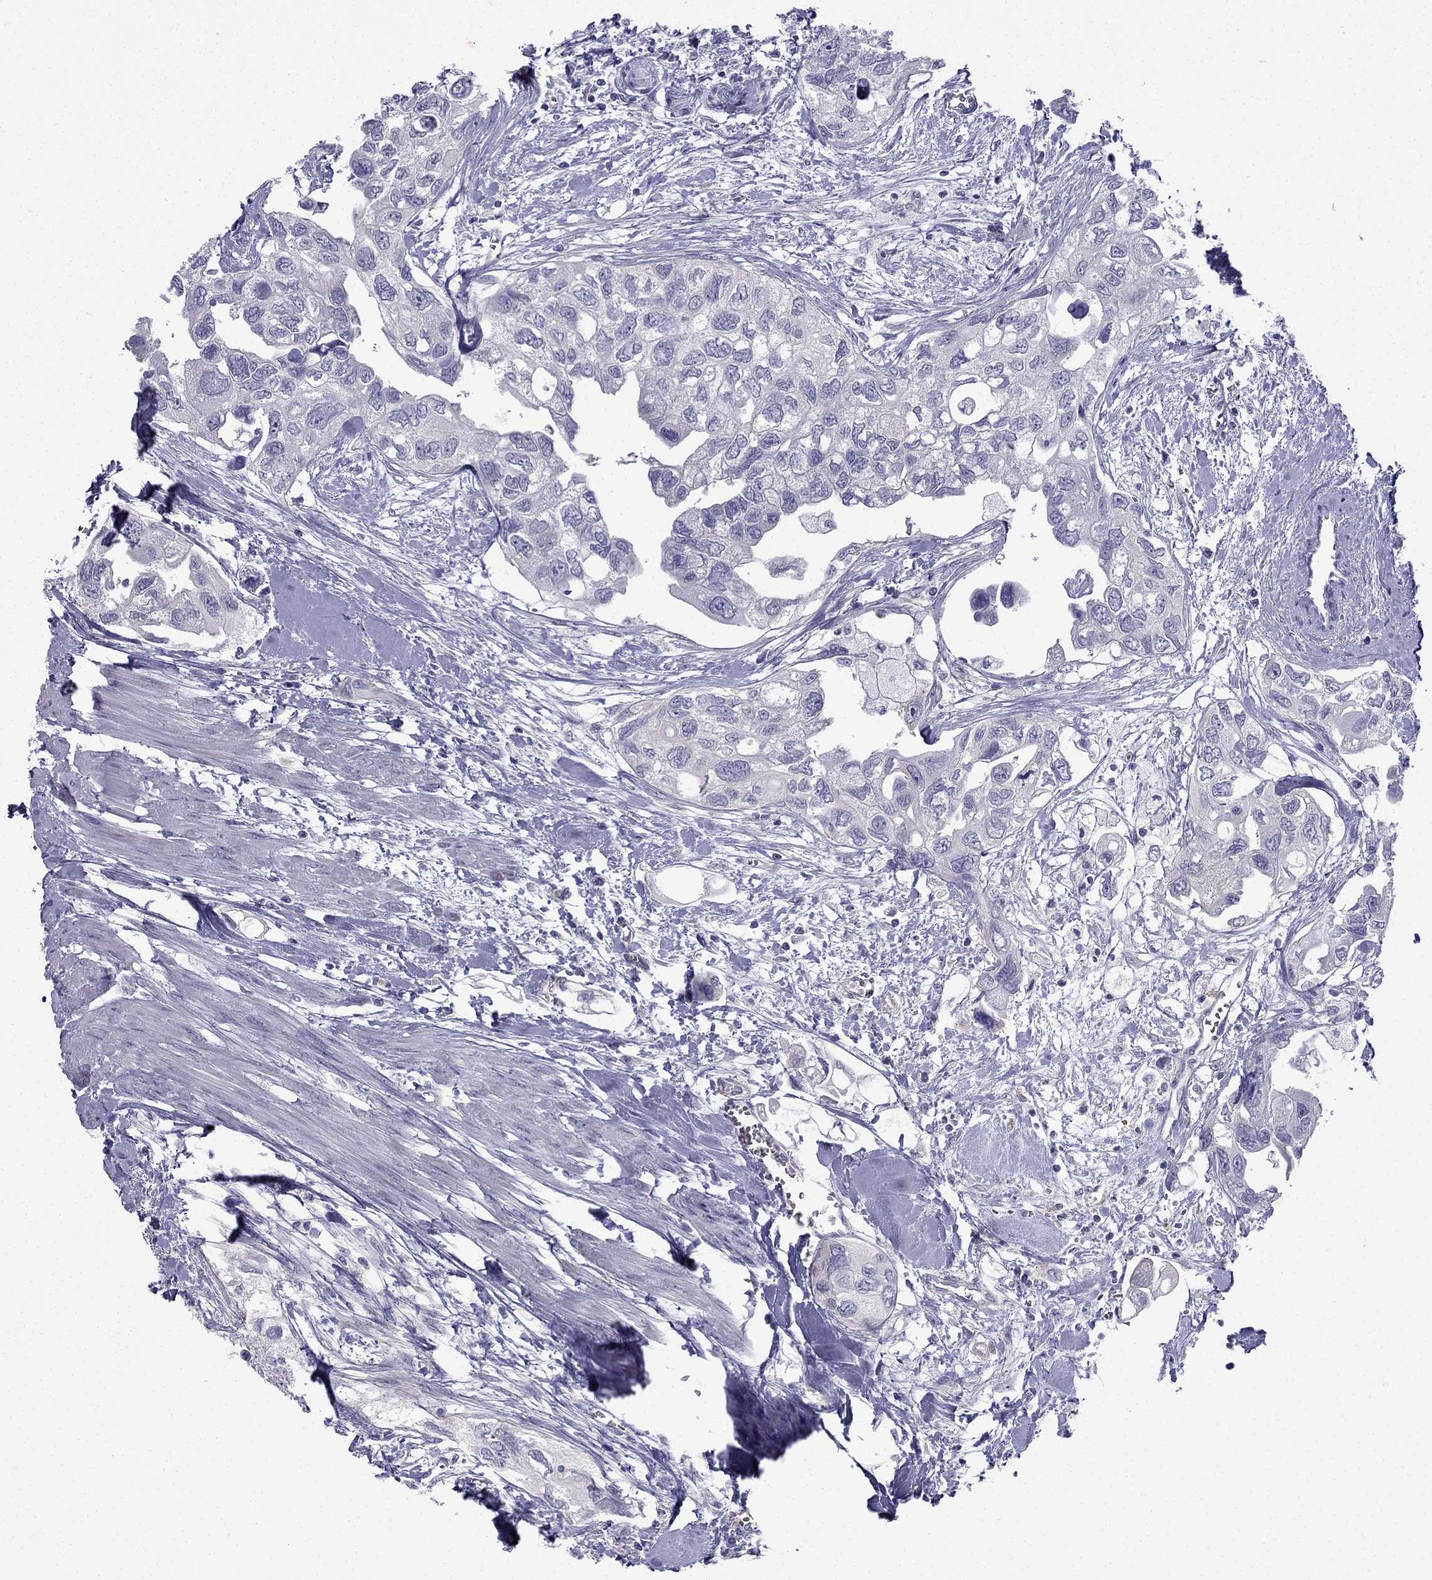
{"staining": {"intensity": "negative", "quantity": "none", "location": "none"}, "tissue": "urothelial cancer", "cell_type": "Tumor cells", "image_type": "cancer", "snomed": [{"axis": "morphology", "description": "Urothelial carcinoma, High grade"}, {"axis": "topography", "description": "Urinary bladder"}], "caption": "The photomicrograph shows no significant positivity in tumor cells of urothelial cancer. The staining was performed using DAB to visualize the protein expression in brown, while the nuclei were stained in blue with hematoxylin (Magnification: 20x).", "gene": "GJA8", "patient": {"sex": "male", "age": 59}}